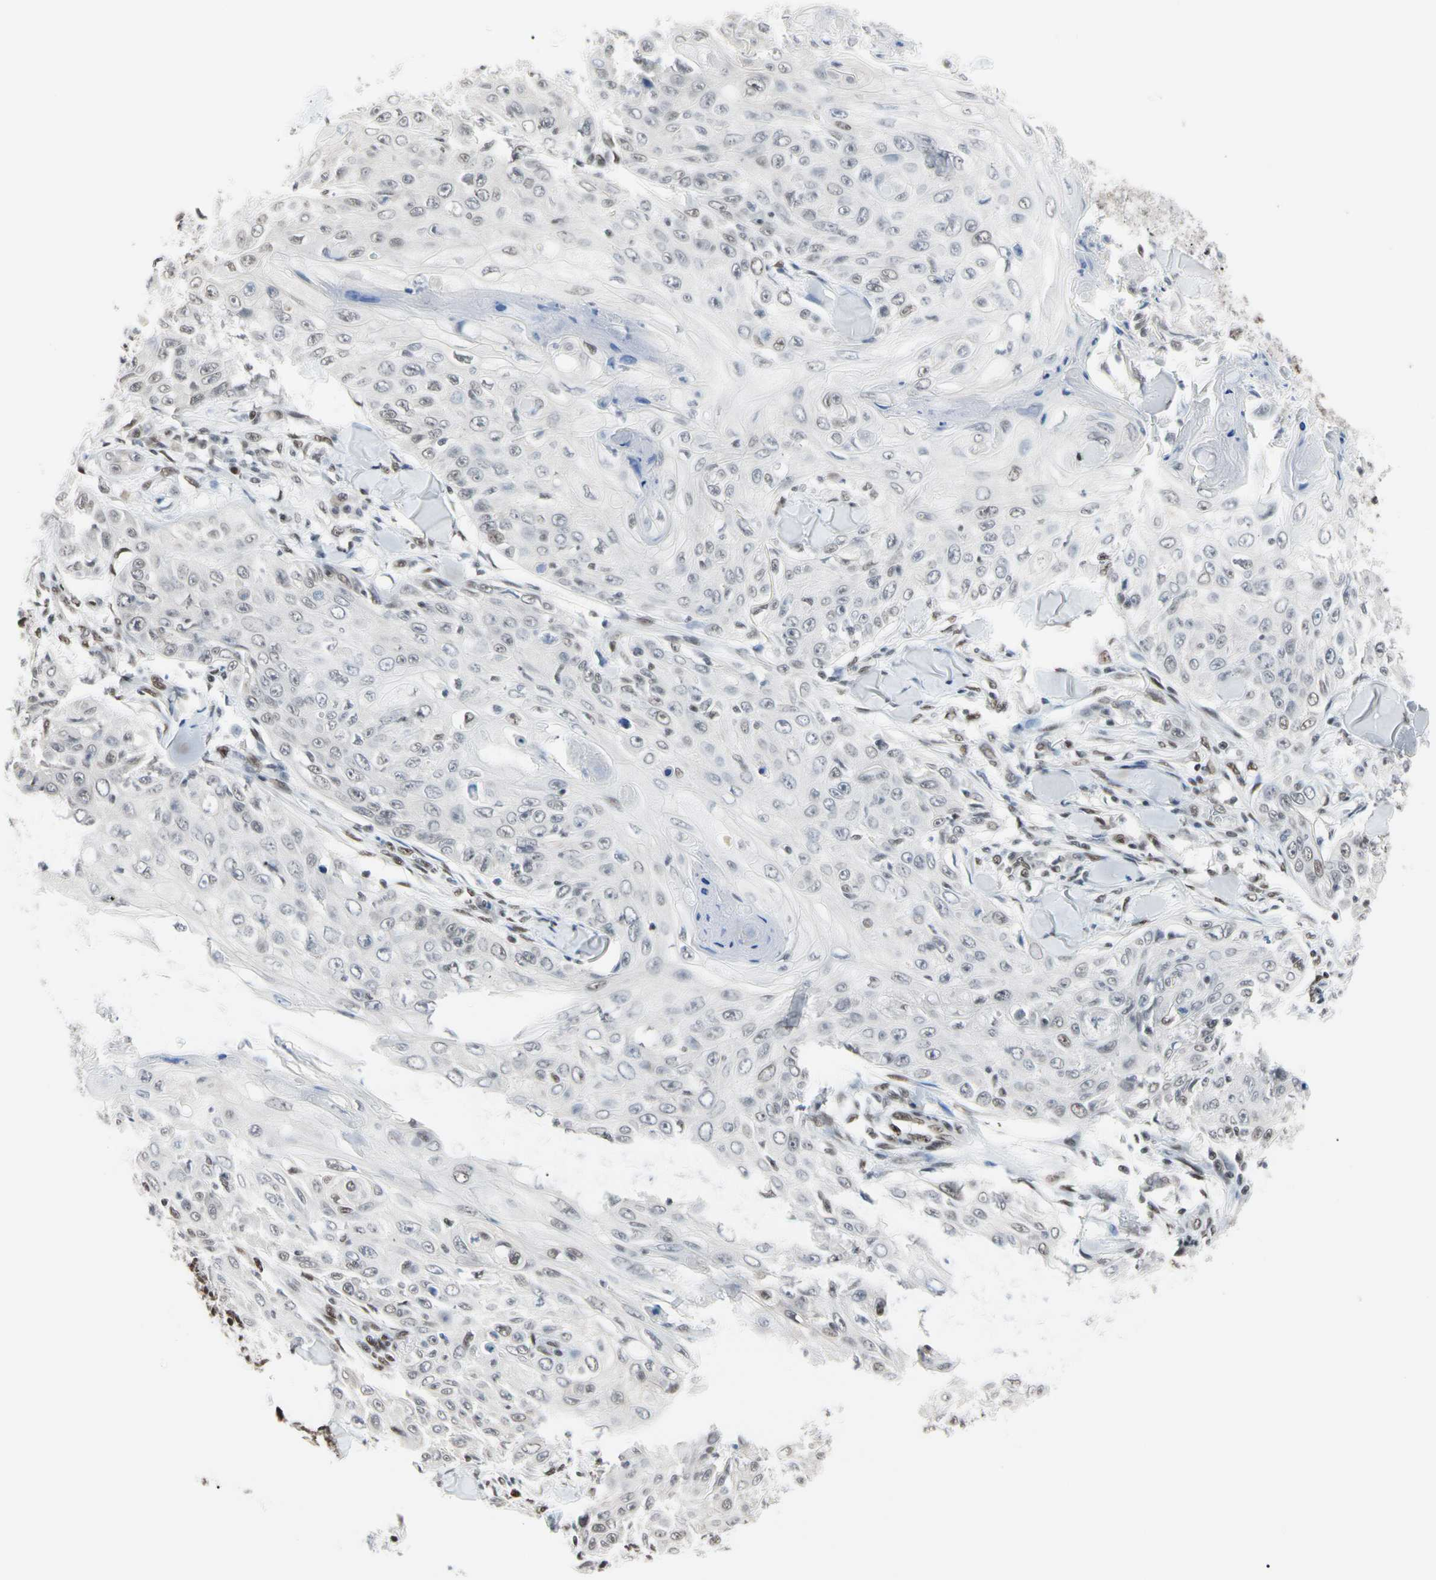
{"staining": {"intensity": "weak", "quantity": "<25%", "location": "nuclear"}, "tissue": "skin cancer", "cell_type": "Tumor cells", "image_type": "cancer", "snomed": [{"axis": "morphology", "description": "Squamous cell carcinoma, NOS"}, {"axis": "topography", "description": "Skin"}], "caption": "This is a micrograph of IHC staining of skin cancer, which shows no staining in tumor cells.", "gene": "FAM98B", "patient": {"sex": "male", "age": 86}}